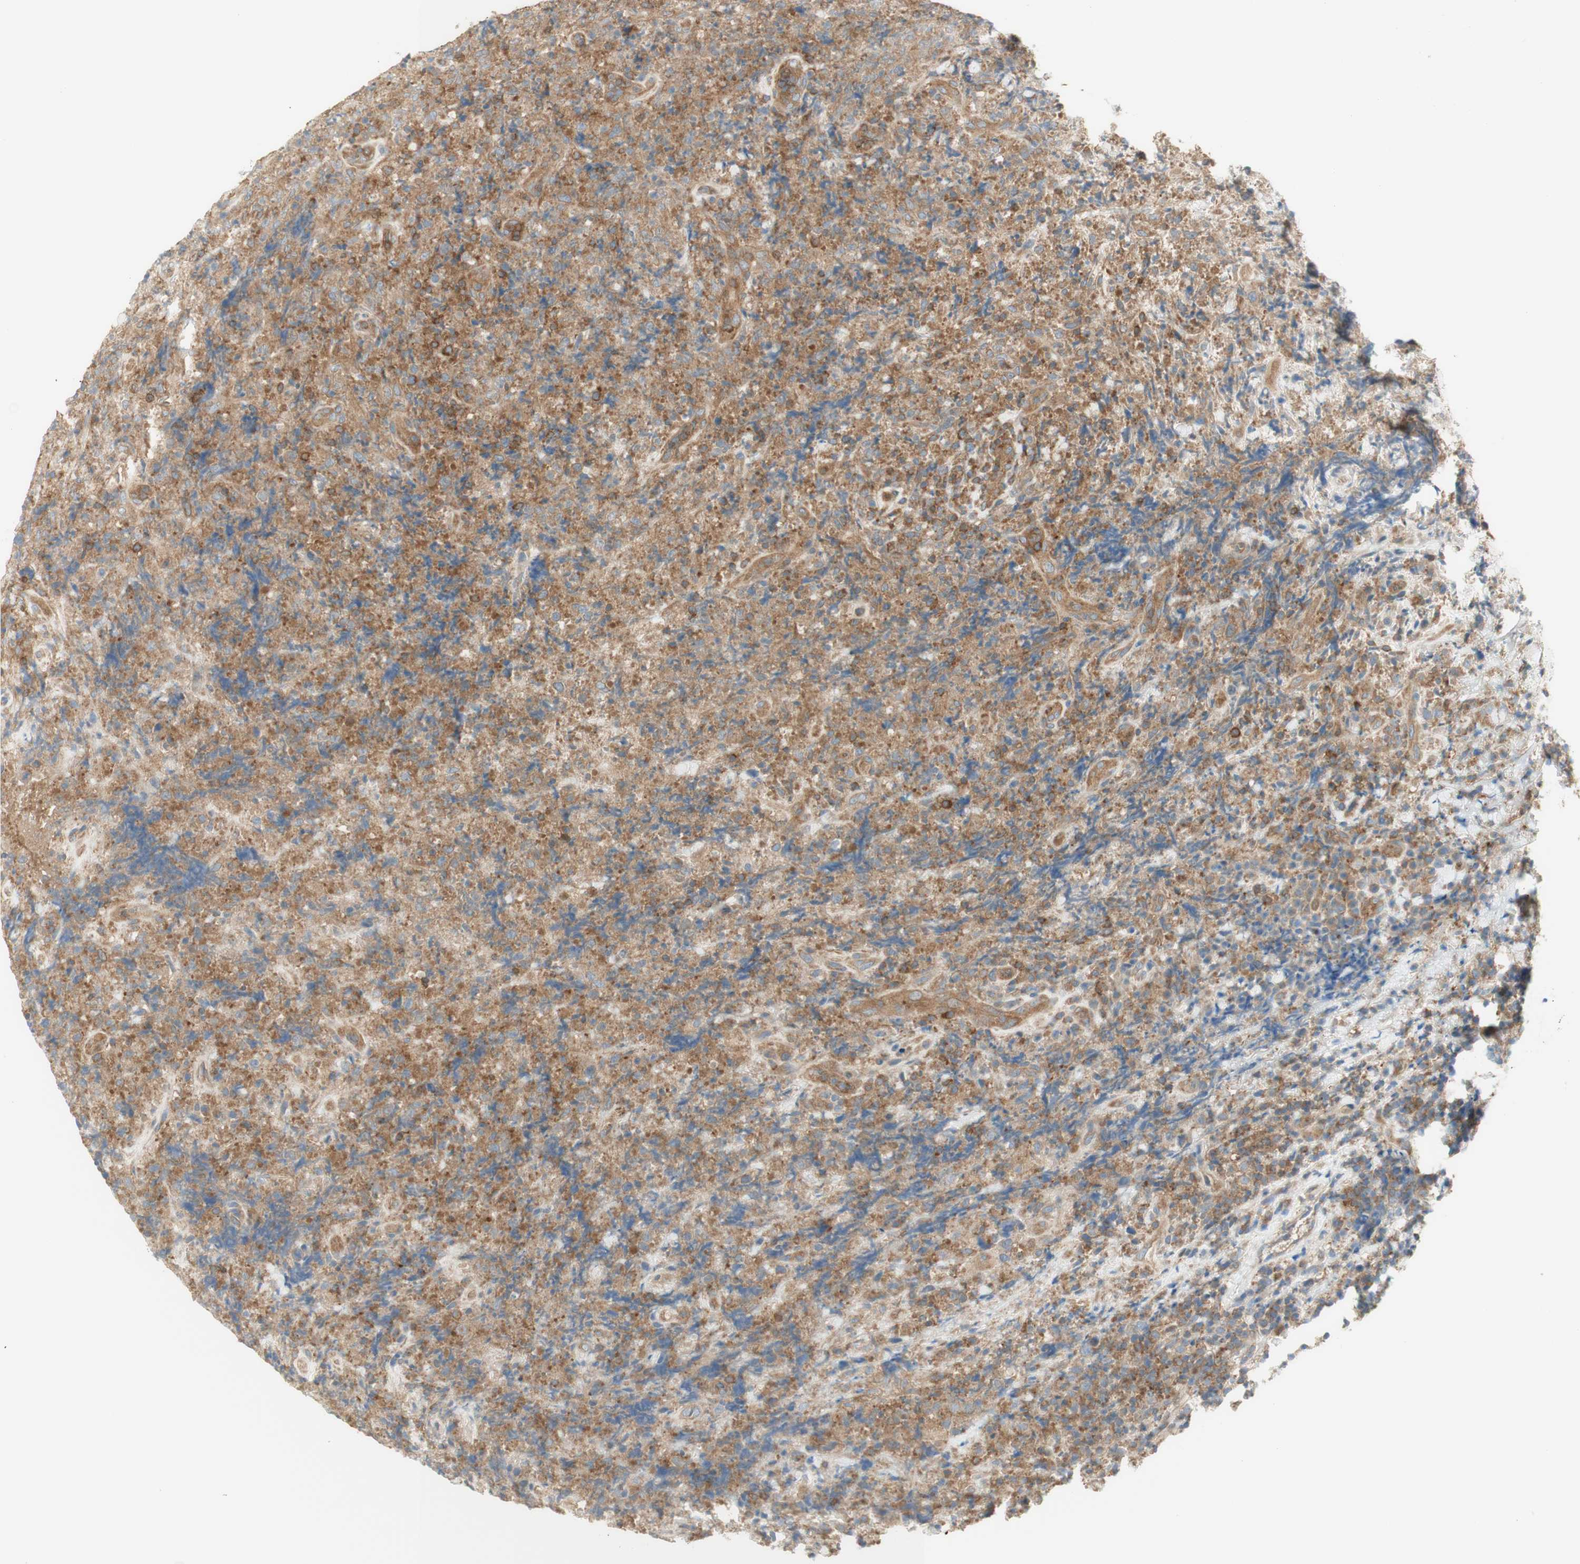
{"staining": {"intensity": "moderate", "quantity": ">75%", "location": "cytoplasmic/membranous"}, "tissue": "lymphoma", "cell_type": "Tumor cells", "image_type": "cancer", "snomed": [{"axis": "morphology", "description": "Malignant lymphoma, non-Hodgkin's type, High grade"}, {"axis": "topography", "description": "Tonsil"}], "caption": "Human lymphoma stained with a protein marker displays moderate staining in tumor cells.", "gene": "IKBKG", "patient": {"sex": "female", "age": 36}}